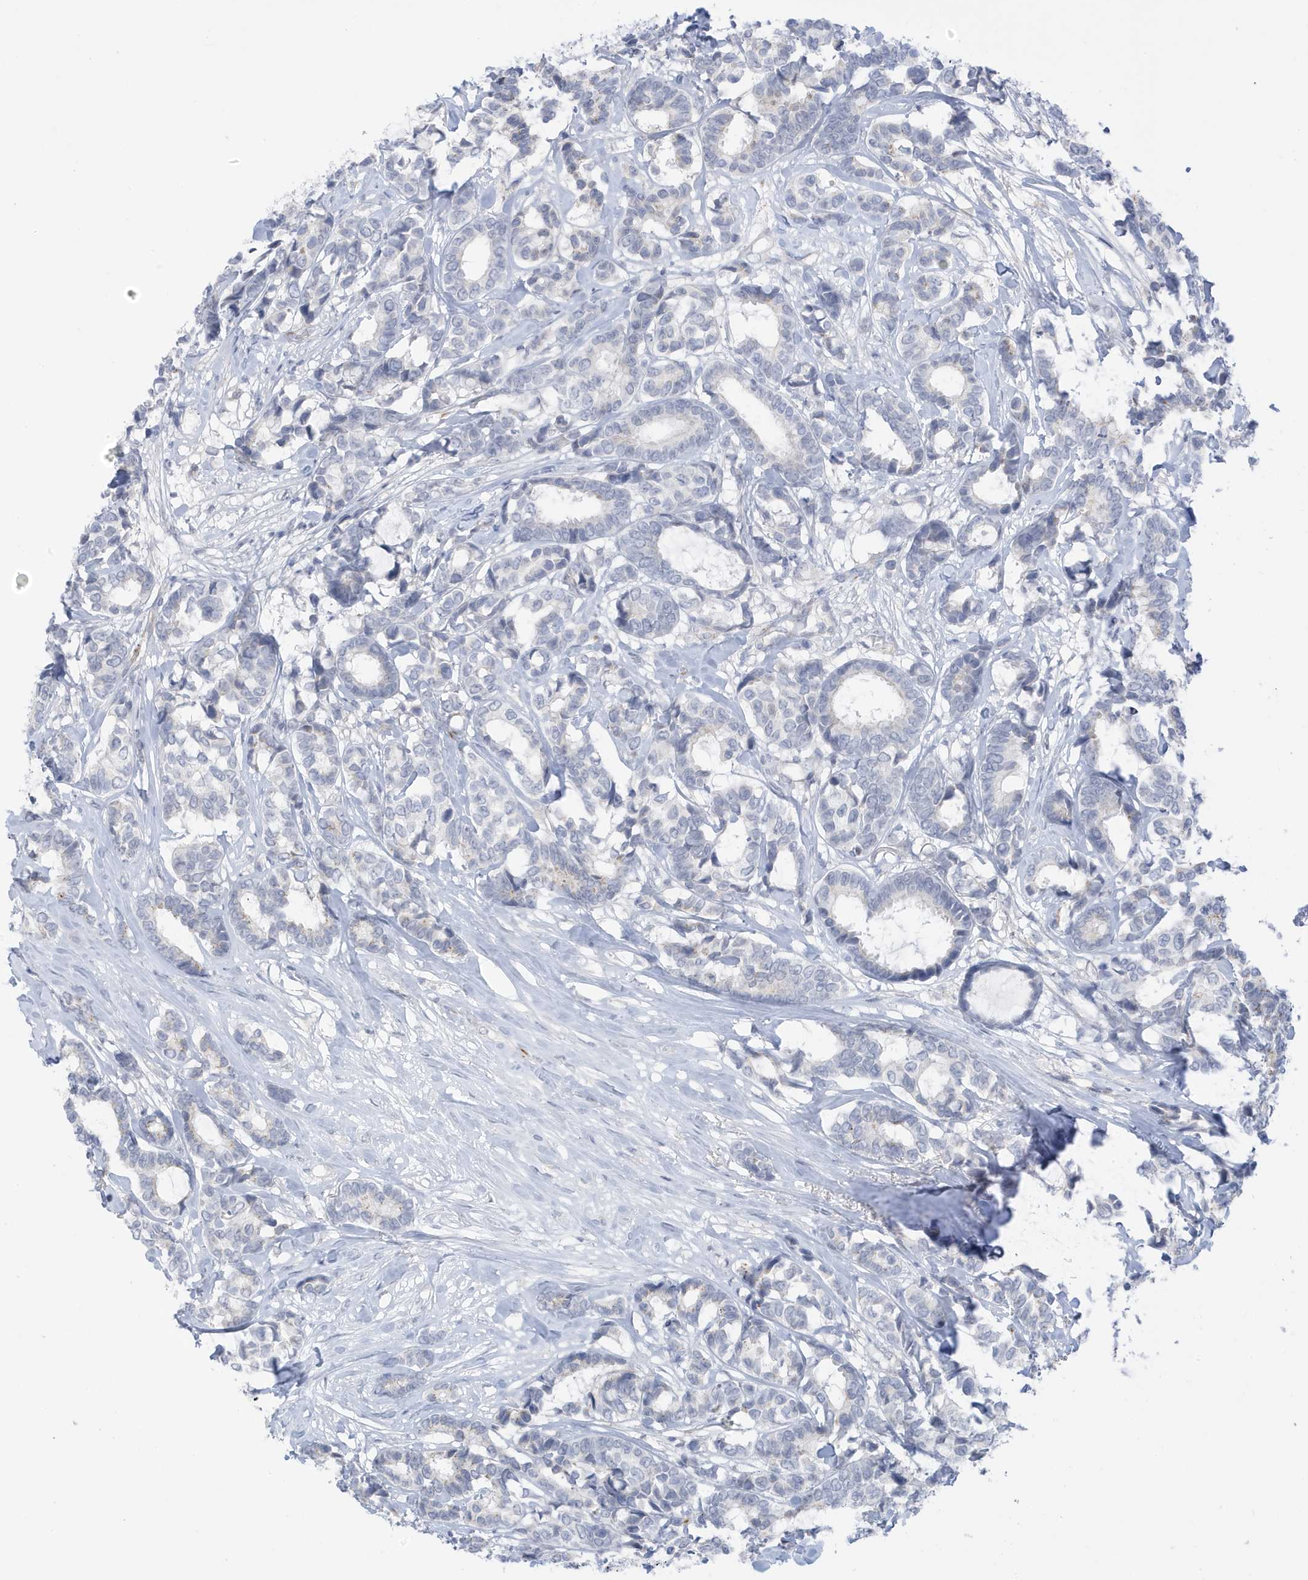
{"staining": {"intensity": "negative", "quantity": "none", "location": "none"}, "tissue": "breast cancer", "cell_type": "Tumor cells", "image_type": "cancer", "snomed": [{"axis": "morphology", "description": "Duct carcinoma"}, {"axis": "topography", "description": "Breast"}], "caption": "Tumor cells are negative for brown protein staining in breast cancer (intraductal carcinoma).", "gene": "PERM1", "patient": {"sex": "female", "age": 87}}